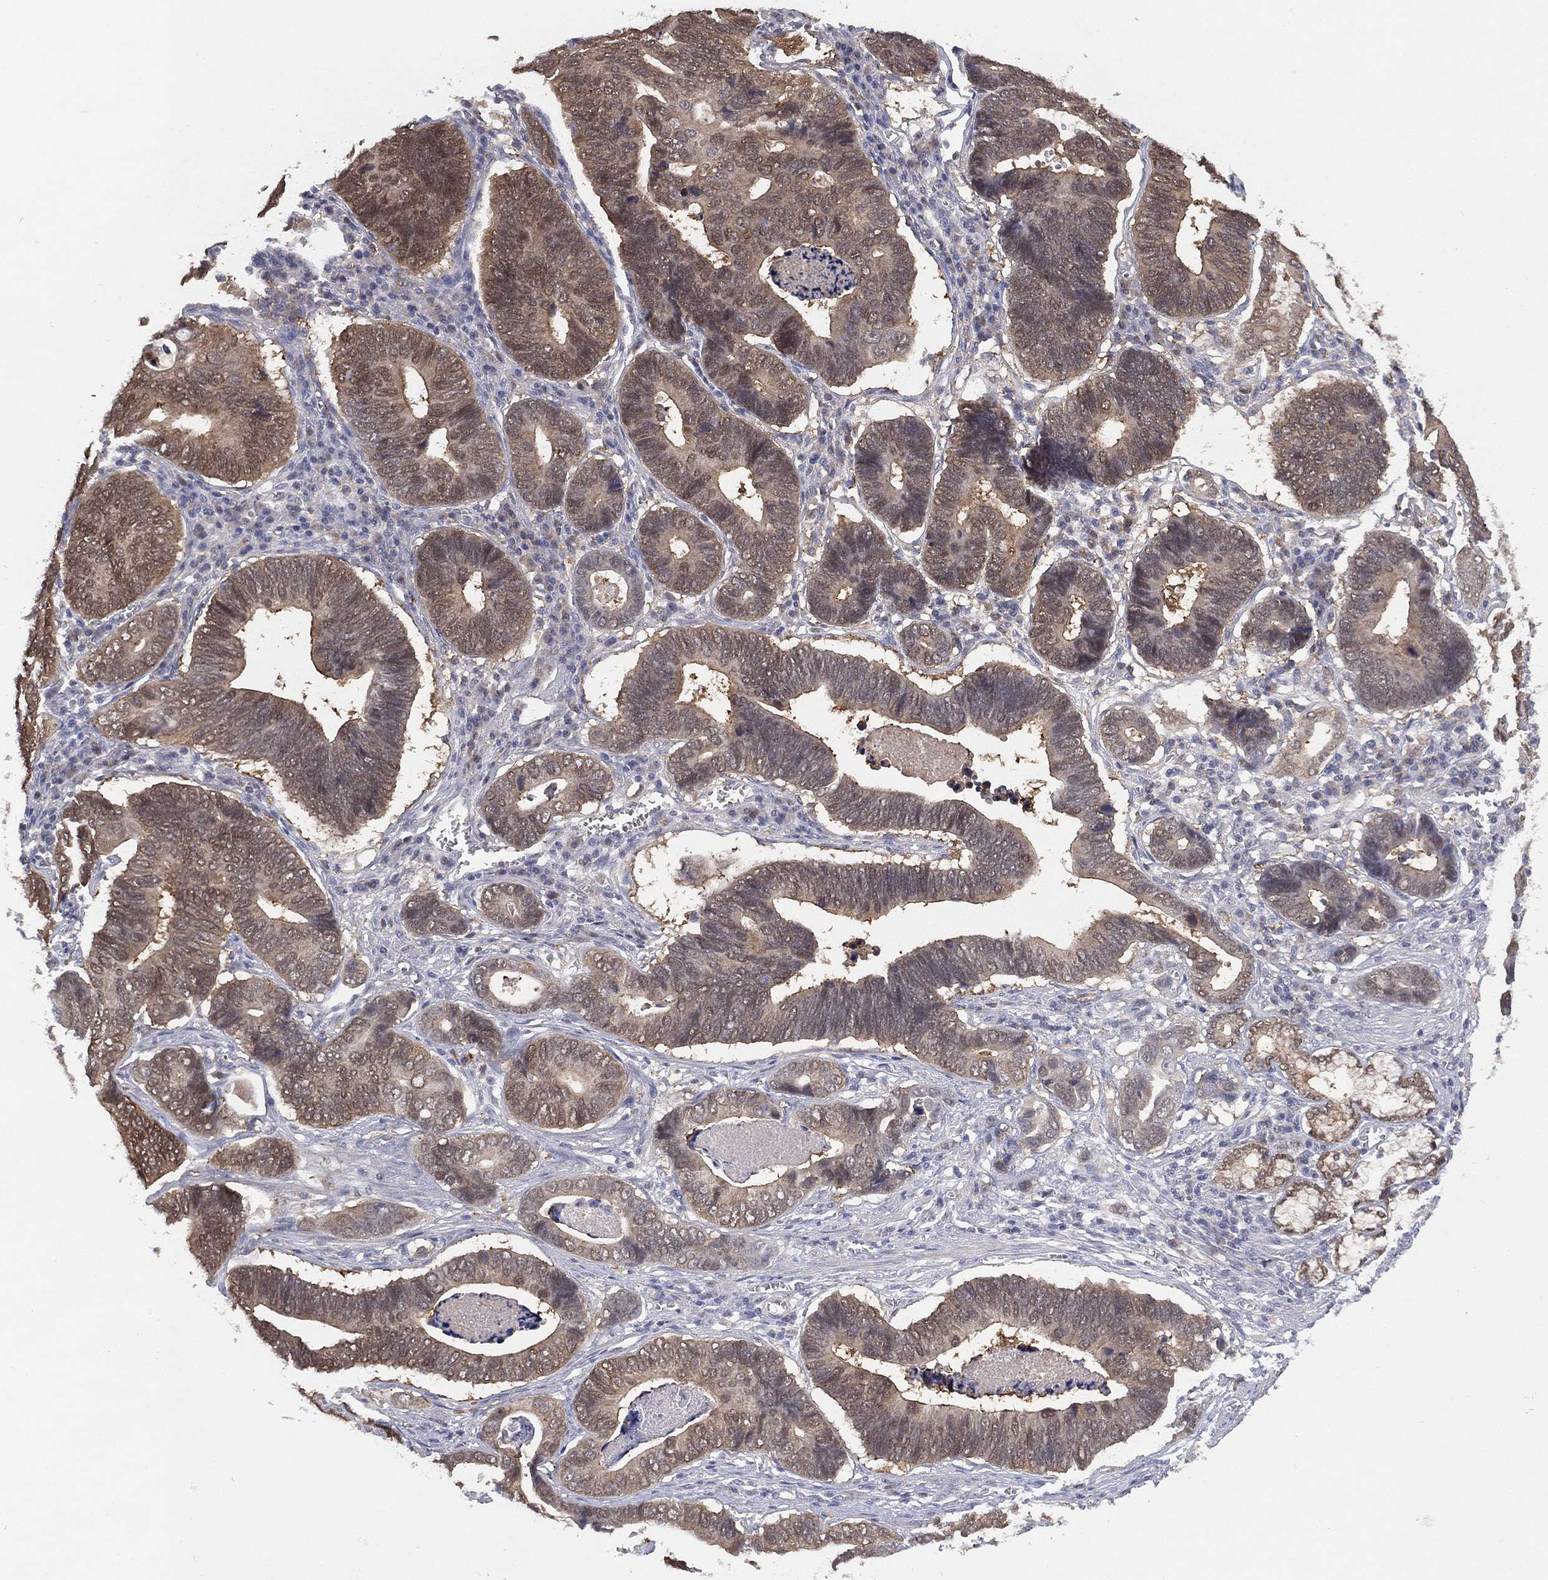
{"staining": {"intensity": "negative", "quantity": "none", "location": "none"}, "tissue": "stomach cancer", "cell_type": "Tumor cells", "image_type": "cancer", "snomed": [{"axis": "morphology", "description": "Adenocarcinoma, NOS"}, {"axis": "topography", "description": "Stomach"}], "caption": "Image shows no protein staining in tumor cells of stomach adenocarcinoma tissue.", "gene": "DDAH1", "patient": {"sex": "male", "age": 84}}